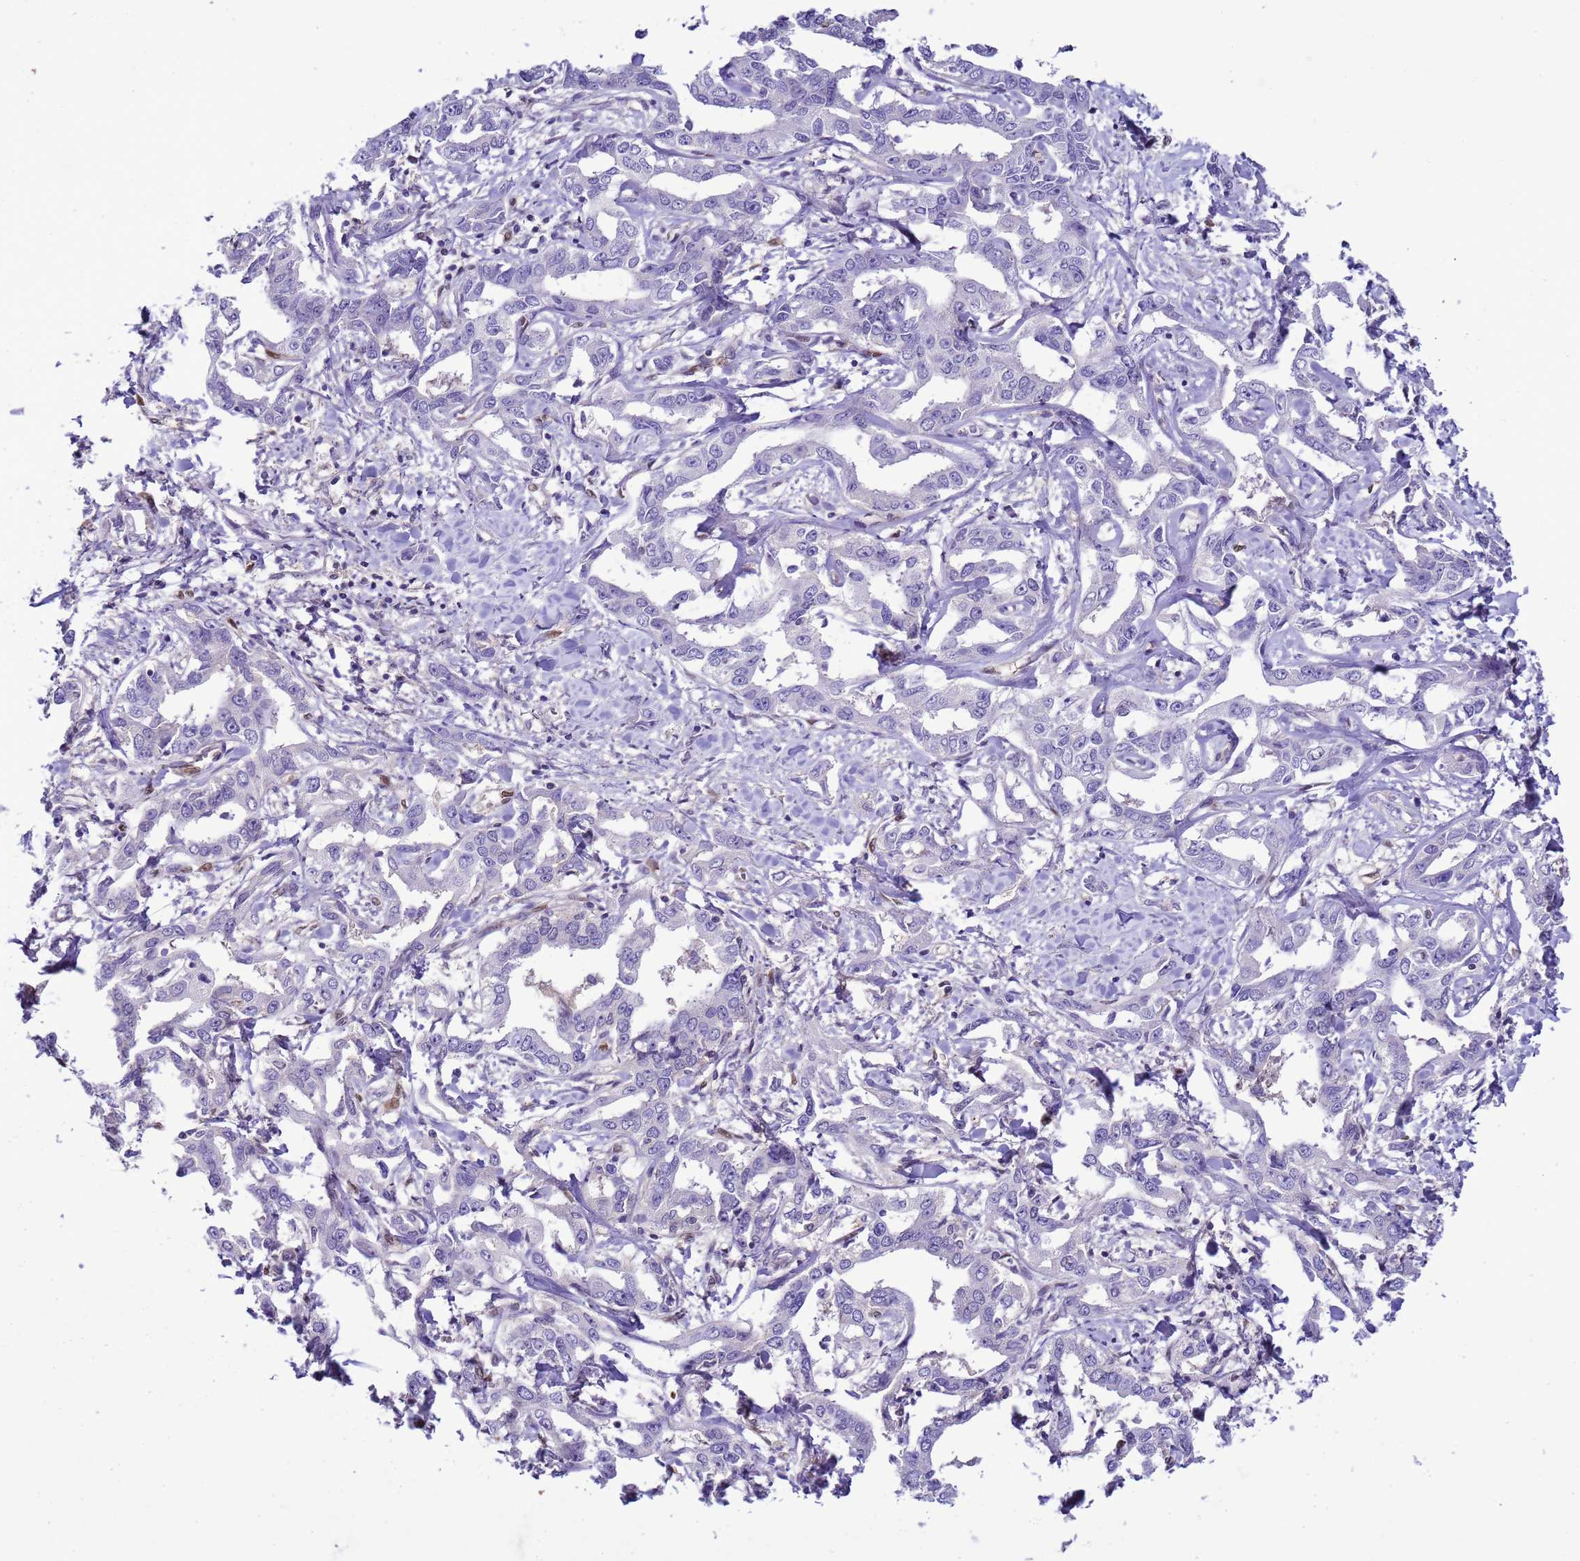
{"staining": {"intensity": "negative", "quantity": "none", "location": "none"}, "tissue": "liver cancer", "cell_type": "Tumor cells", "image_type": "cancer", "snomed": [{"axis": "morphology", "description": "Cholangiocarcinoma"}, {"axis": "topography", "description": "Liver"}], "caption": "Immunohistochemical staining of human liver cholangiocarcinoma reveals no significant expression in tumor cells.", "gene": "DDI2", "patient": {"sex": "male", "age": 59}}